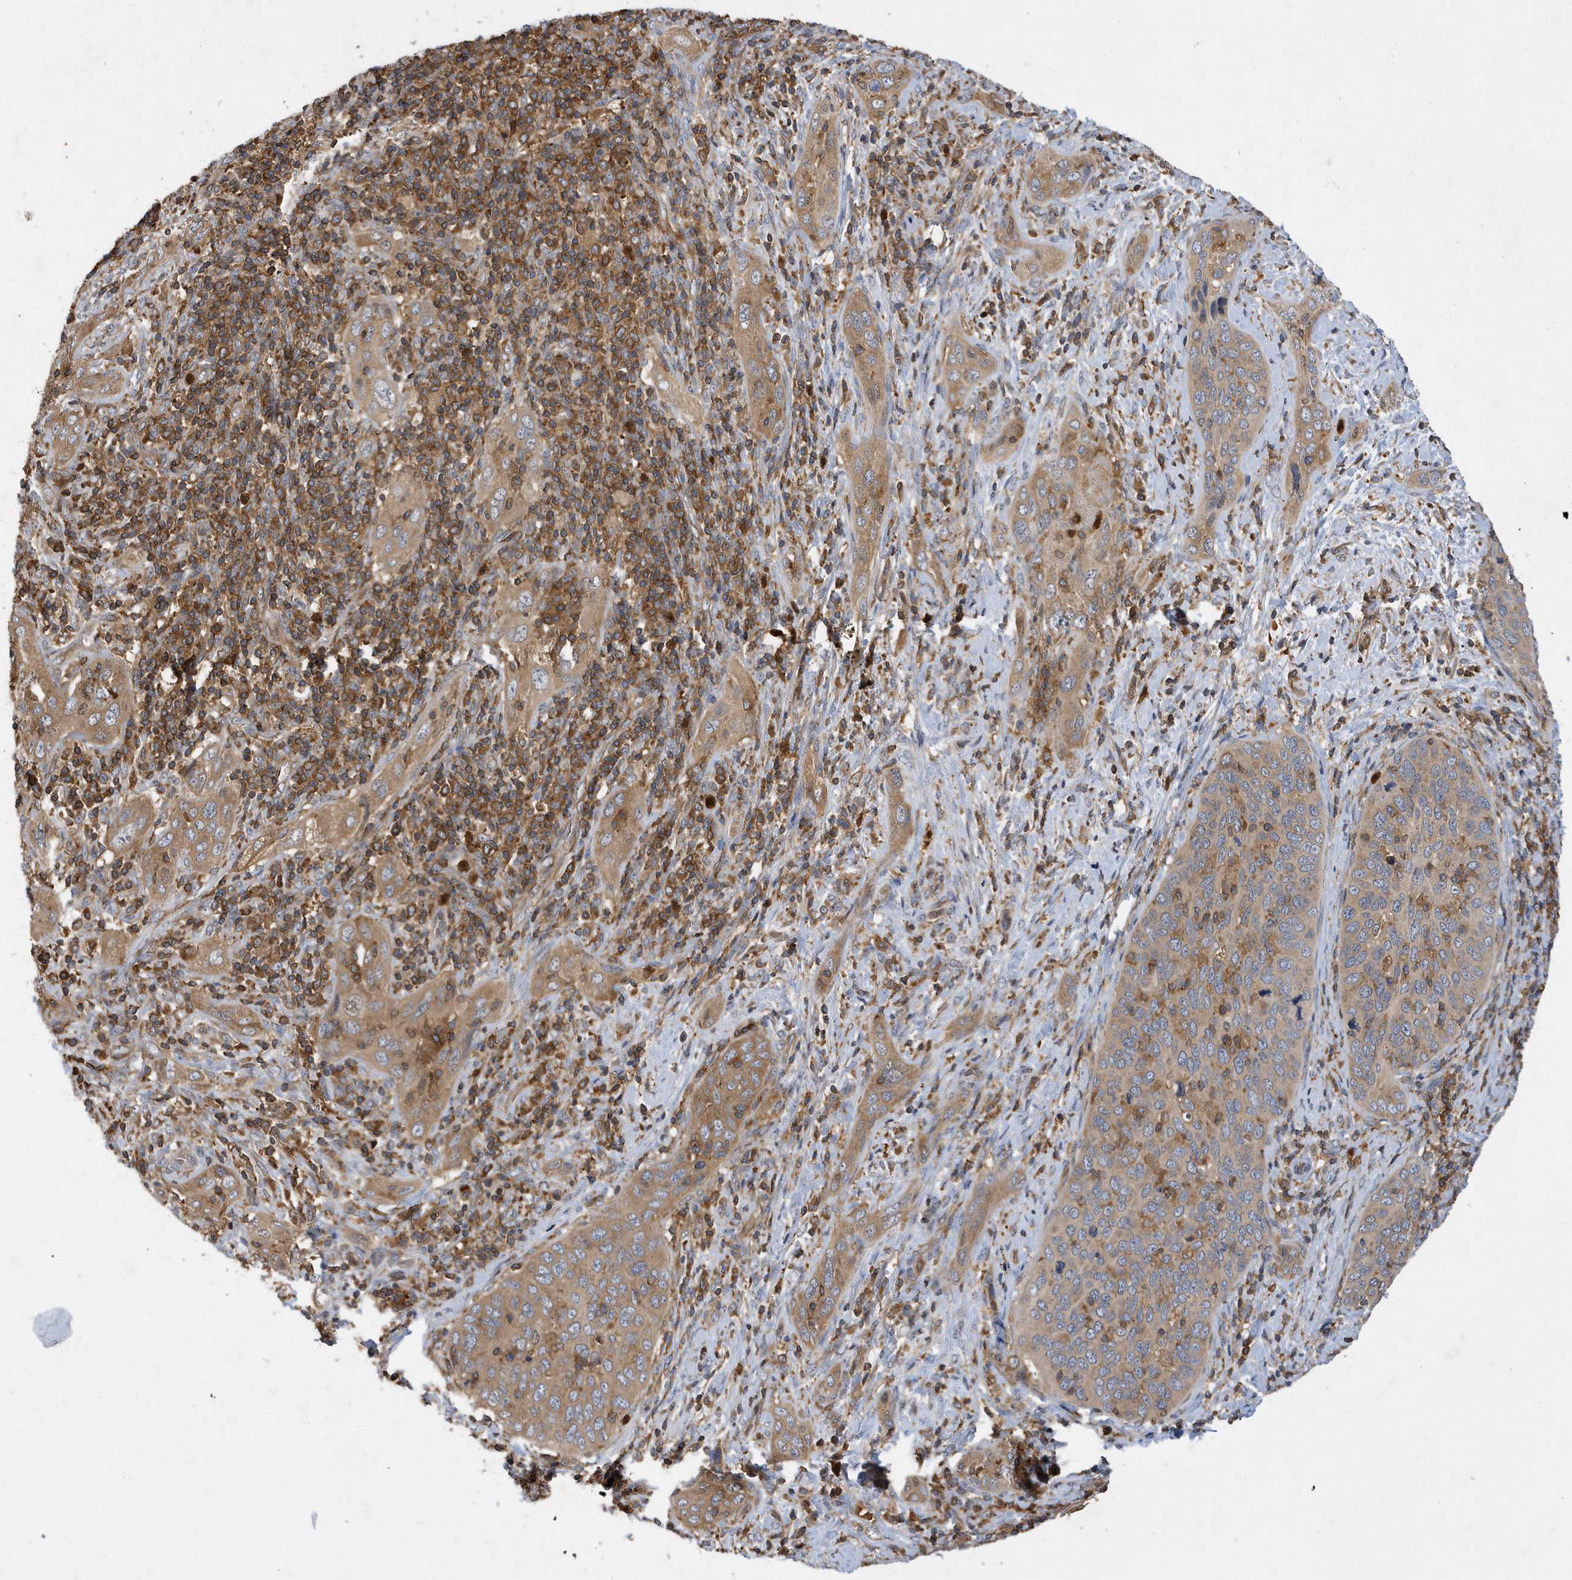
{"staining": {"intensity": "moderate", "quantity": ">75%", "location": "cytoplasmic/membranous"}, "tissue": "cervical cancer", "cell_type": "Tumor cells", "image_type": "cancer", "snomed": [{"axis": "morphology", "description": "Squamous cell carcinoma, NOS"}, {"axis": "topography", "description": "Cervix"}], "caption": "A photomicrograph of human cervical cancer stained for a protein displays moderate cytoplasmic/membranous brown staining in tumor cells.", "gene": "LAPTM4A", "patient": {"sex": "female", "age": 60}}